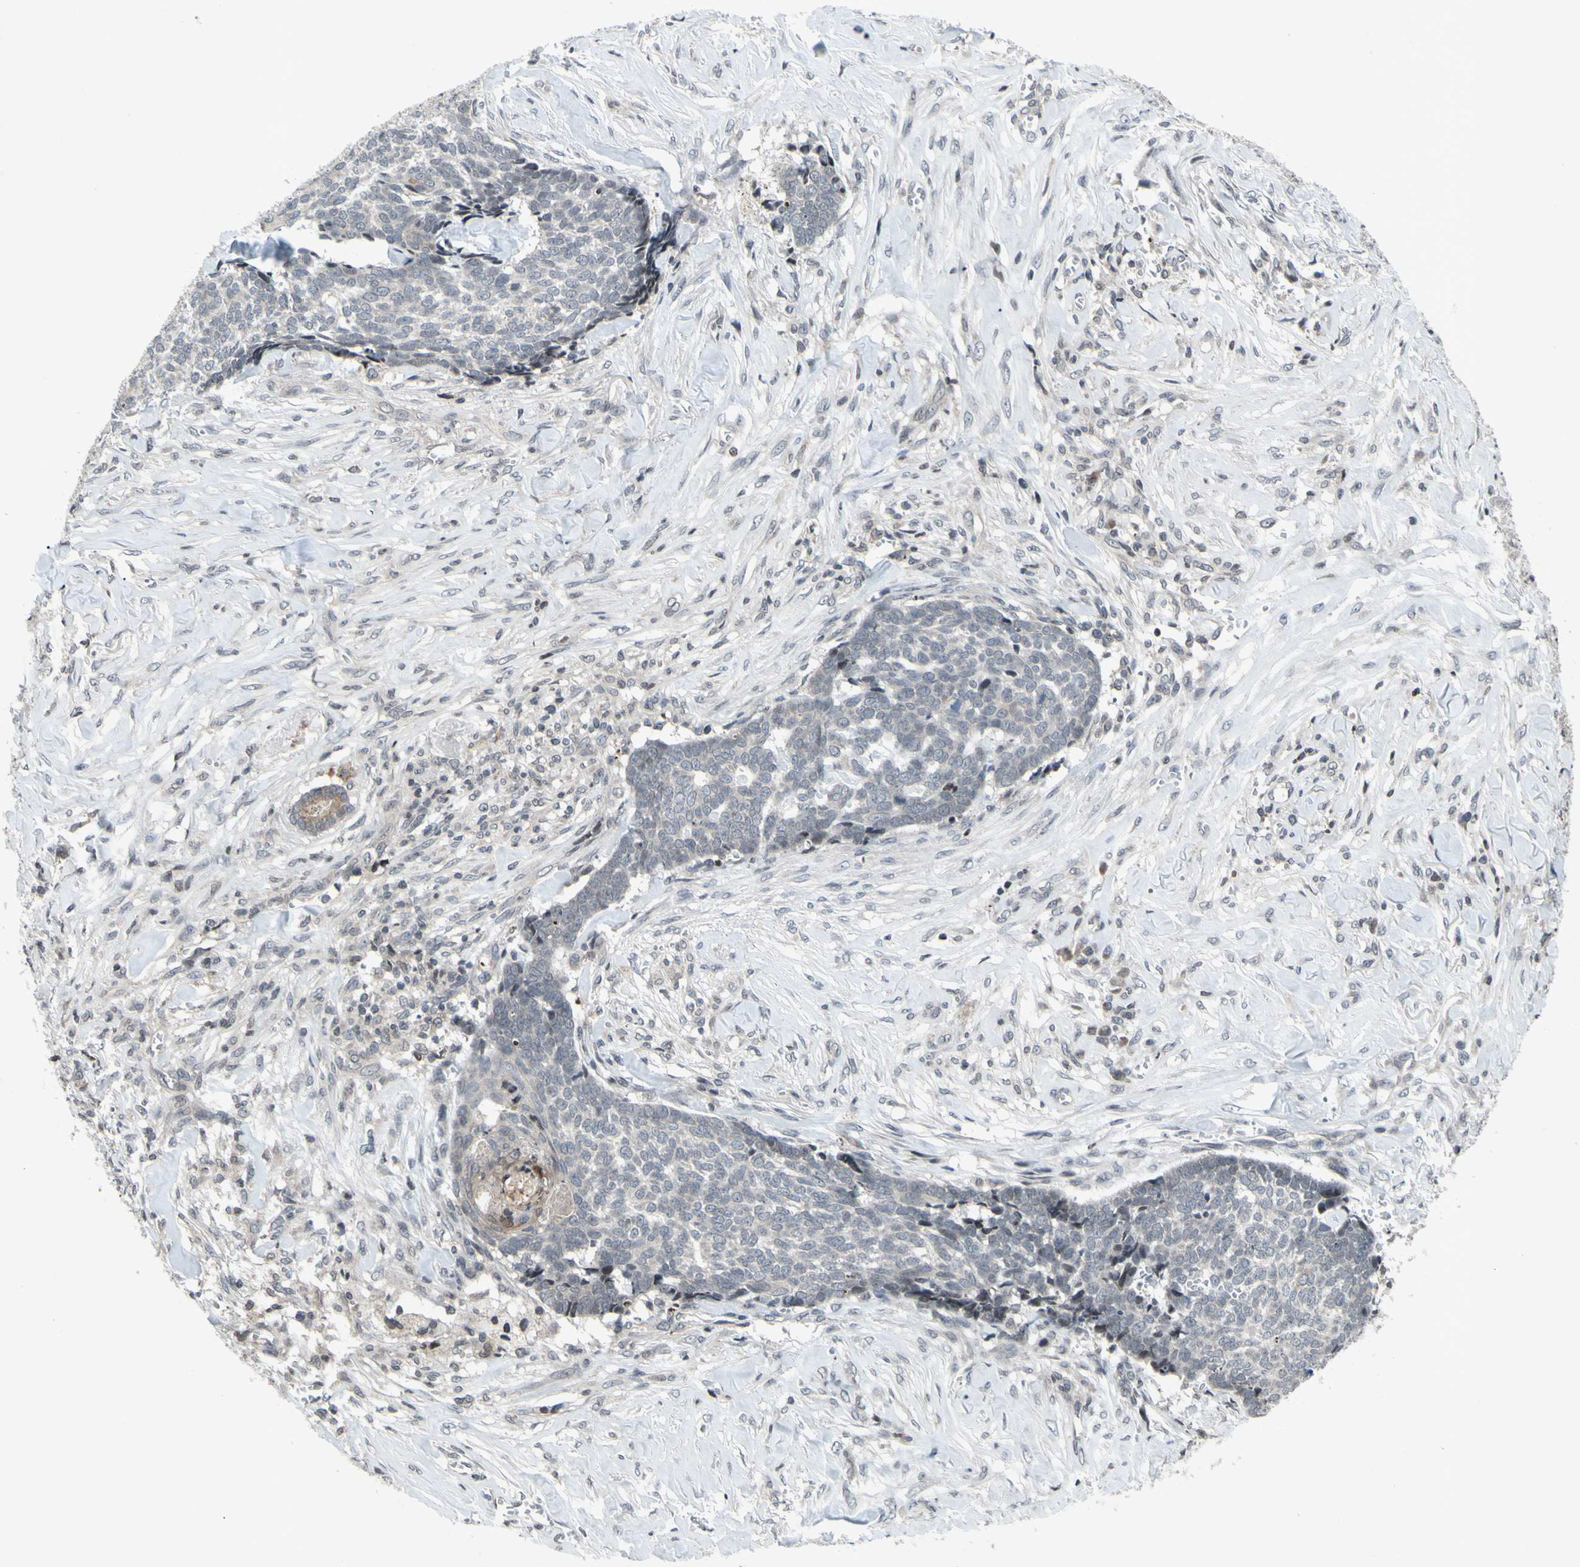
{"staining": {"intensity": "negative", "quantity": "none", "location": "none"}, "tissue": "skin cancer", "cell_type": "Tumor cells", "image_type": "cancer", "snomed": [{"axis": "morphology", "description": "Basal cell carcinoma"}, {"axis": "topography", "description": "Skin"}], "caption": "Tumor cells are negative for brown protein staining in skin cancer (basal cell carcinoma). (Immunohistochemistry (ihc), brightfield microscopy, high magnification).", "gene": "XPO1", "patient": {"sex": "male", "age": 84}}